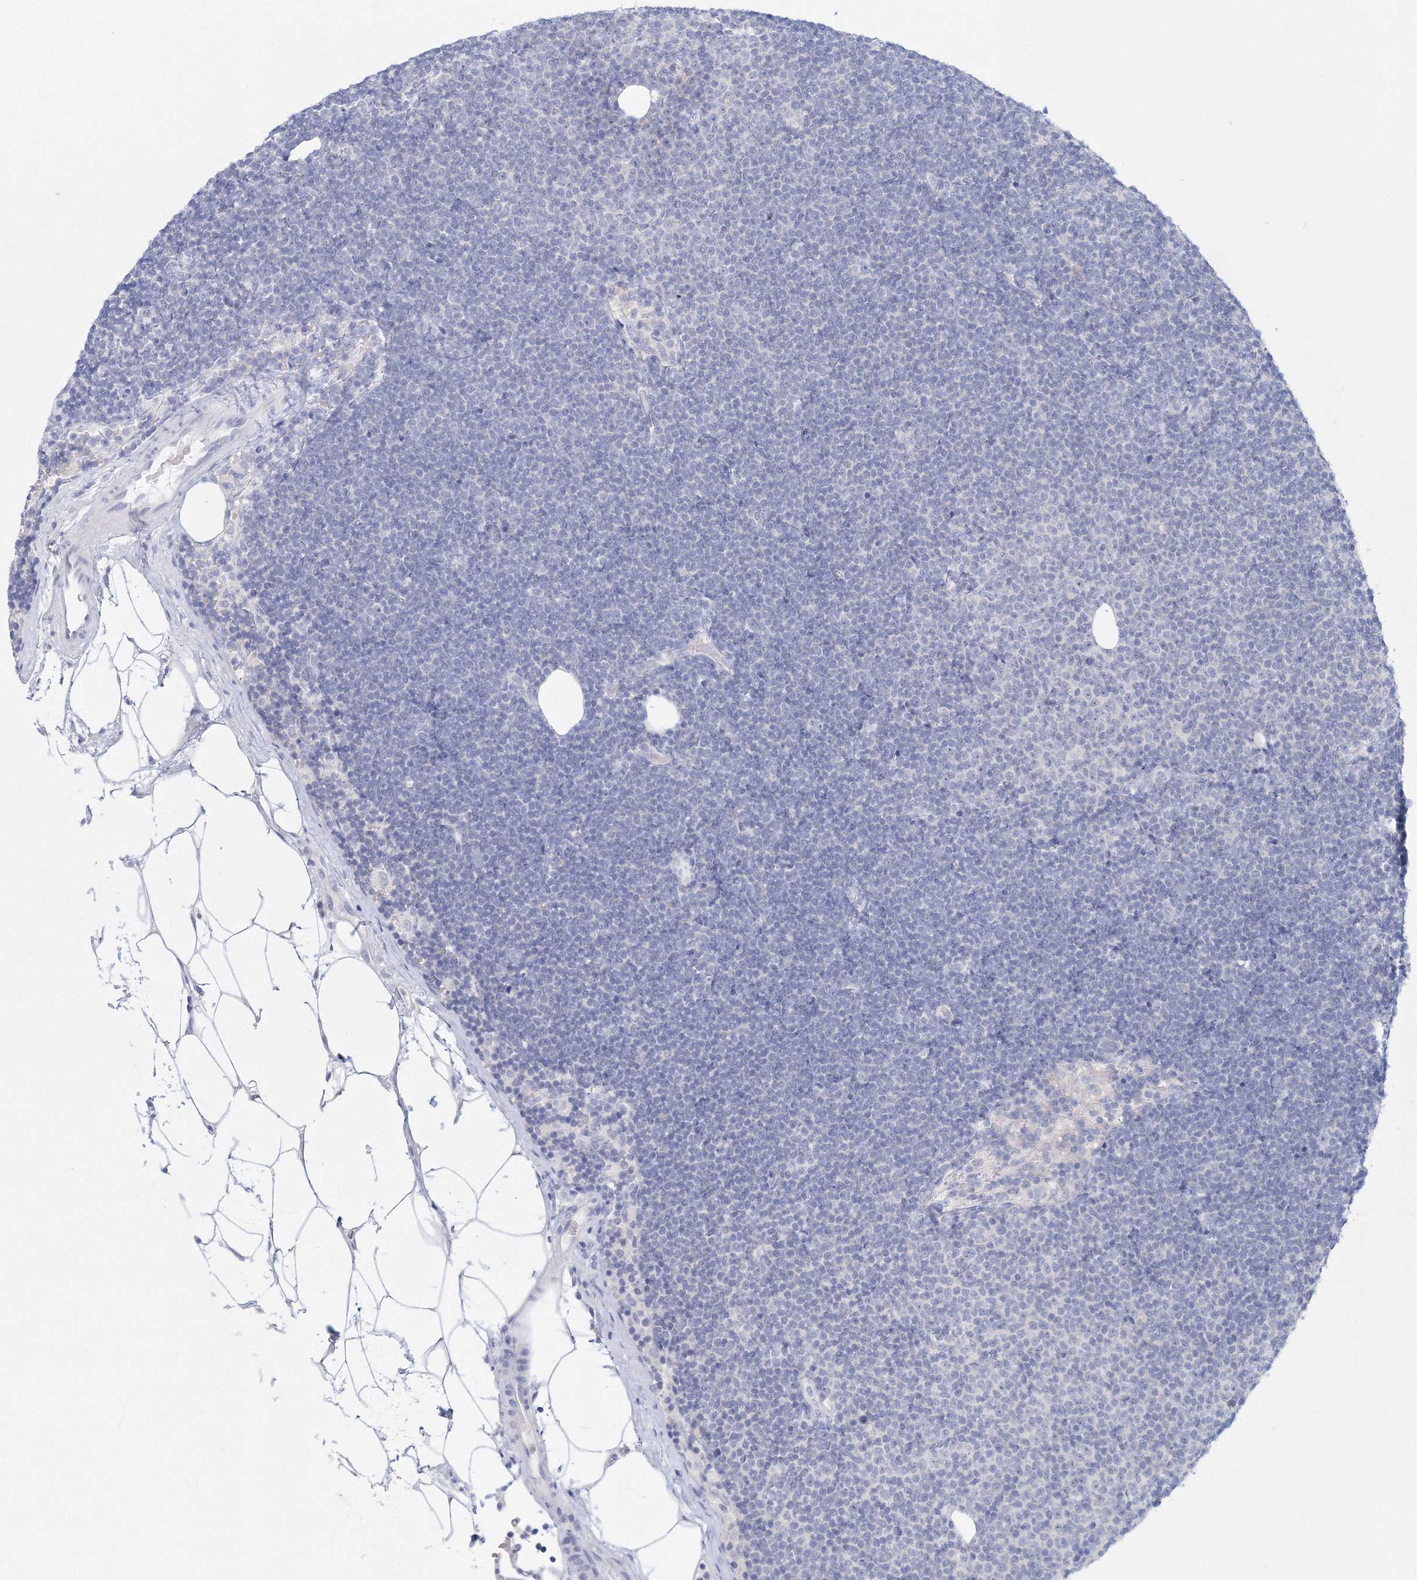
{"staining": {"intensity": "negative", "quantity": "none", "location": "none"}, "tissue": "lymphoma", "cell_type": "Tumor cells", "image_type": "cancer", "snomed": [{"axis": "morphology", "description": "Malignant lymphoma, non-Hodgkin's type, Low grade"}, {"axis": "topography", "description": "Lymph node"}], "caption": "DAB (3,3'-diaminobenzidine) immunohistochemical staining of human lymphoma exhibits no significant staining in tumor cells.", "gene": "VSIG1", "patient": {"sex": "female", "age": 53}}